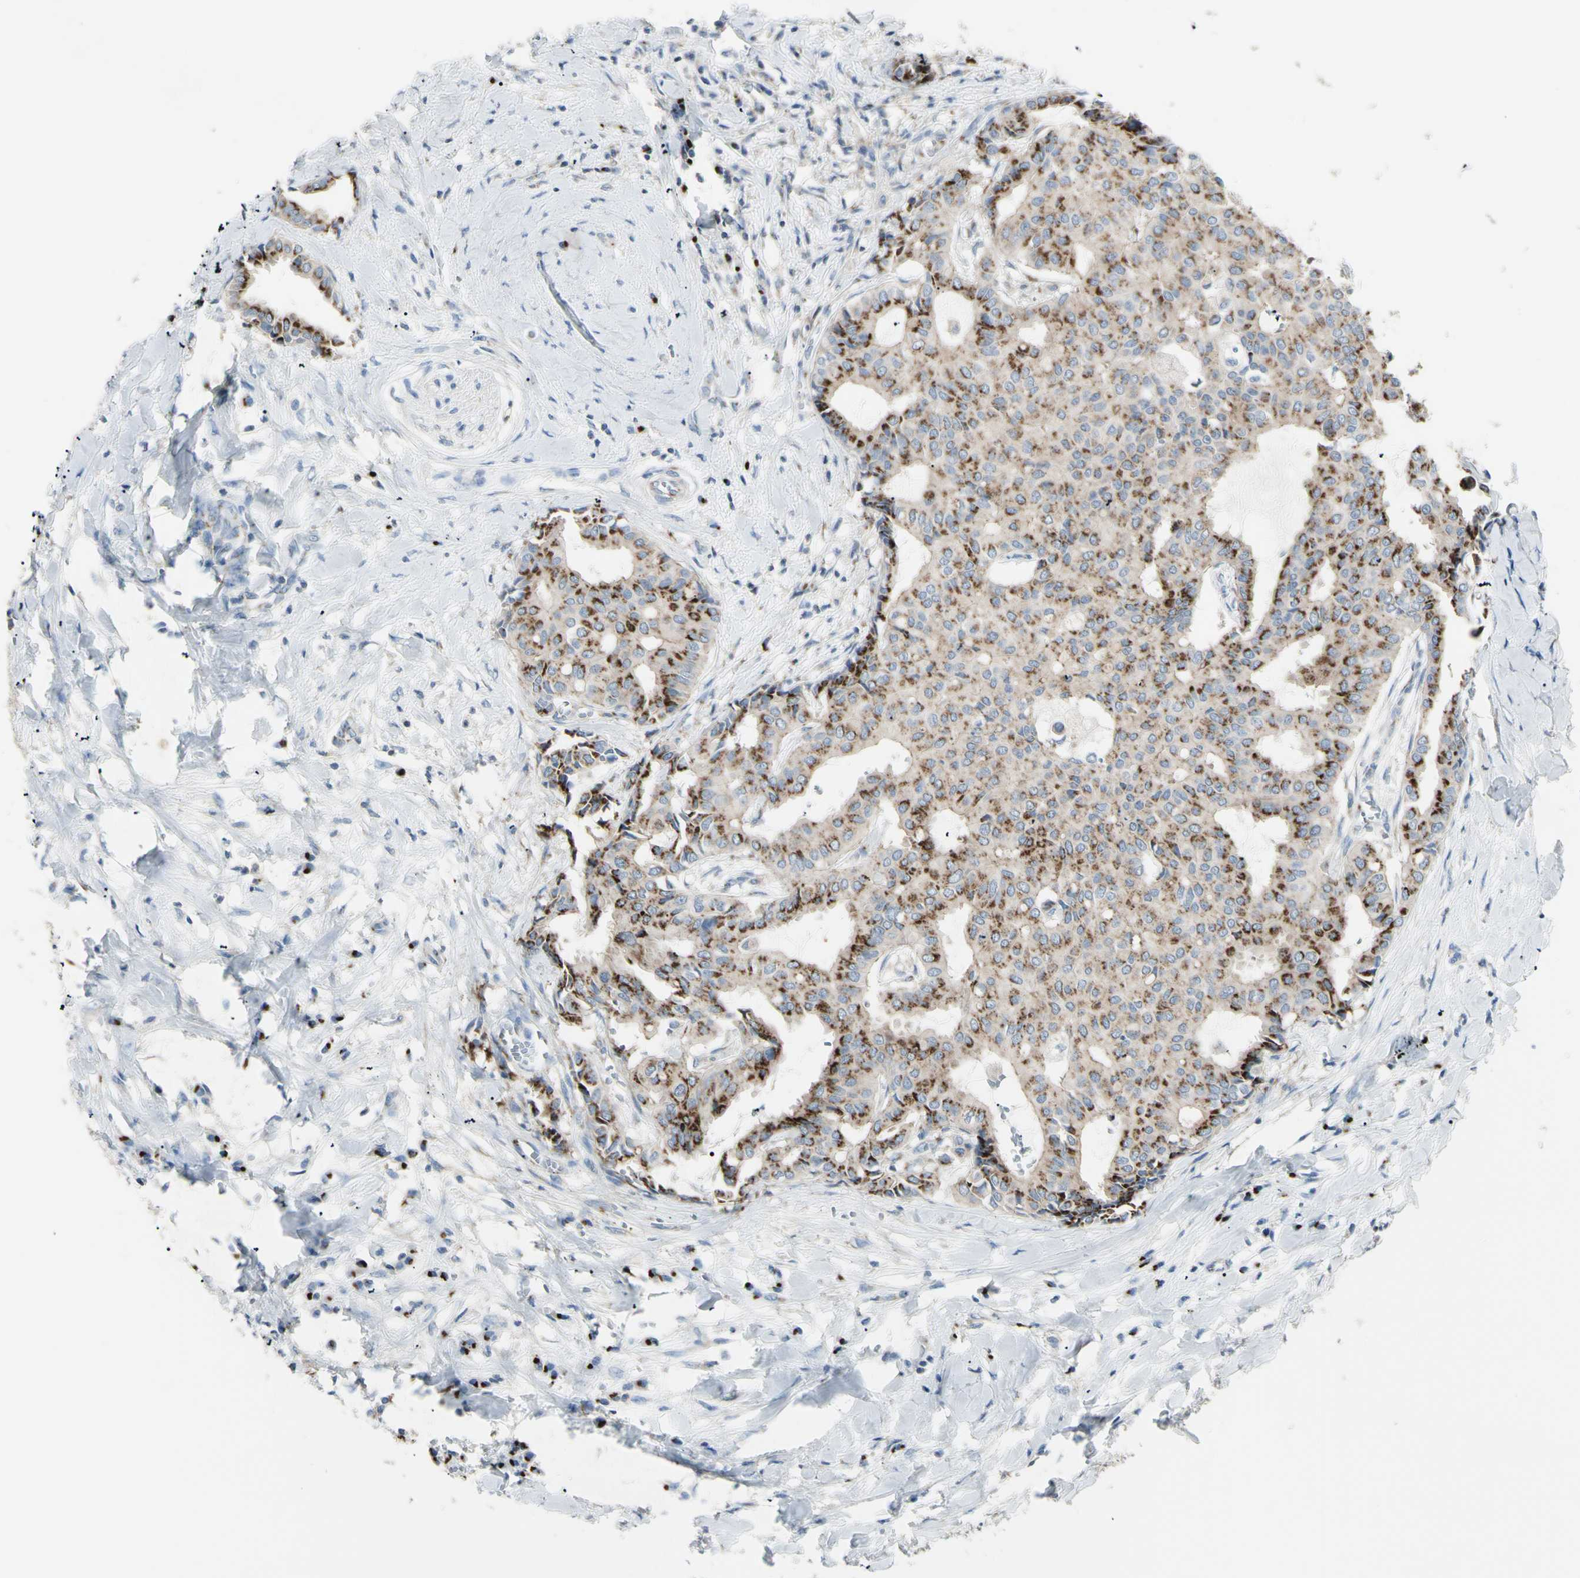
{"staining": {"intensity": "moderate", "quantity": "25%-75%", "location": "cytoplasmic/membranous"}, "tissue": "head and neck cancer", "cell_type": "Tumor cells", "image_type": "cancer", "snomed": [{"axis": "morphology", "description": "Adenocarcinoma, NOS"}, {"axis": "topography", "description": "Salivary gland"}, {"axis": "topography", "description": "Head-Neck"}], "caption": "Immunohistochemical staining of head and neck adenocarcinoma reveals moderate cytoplasmic/membranous protein staining in about 25%-75% of tumor cells.", "gene": "B4GALT3", "patient": {"sex": "female", "age": 59}}